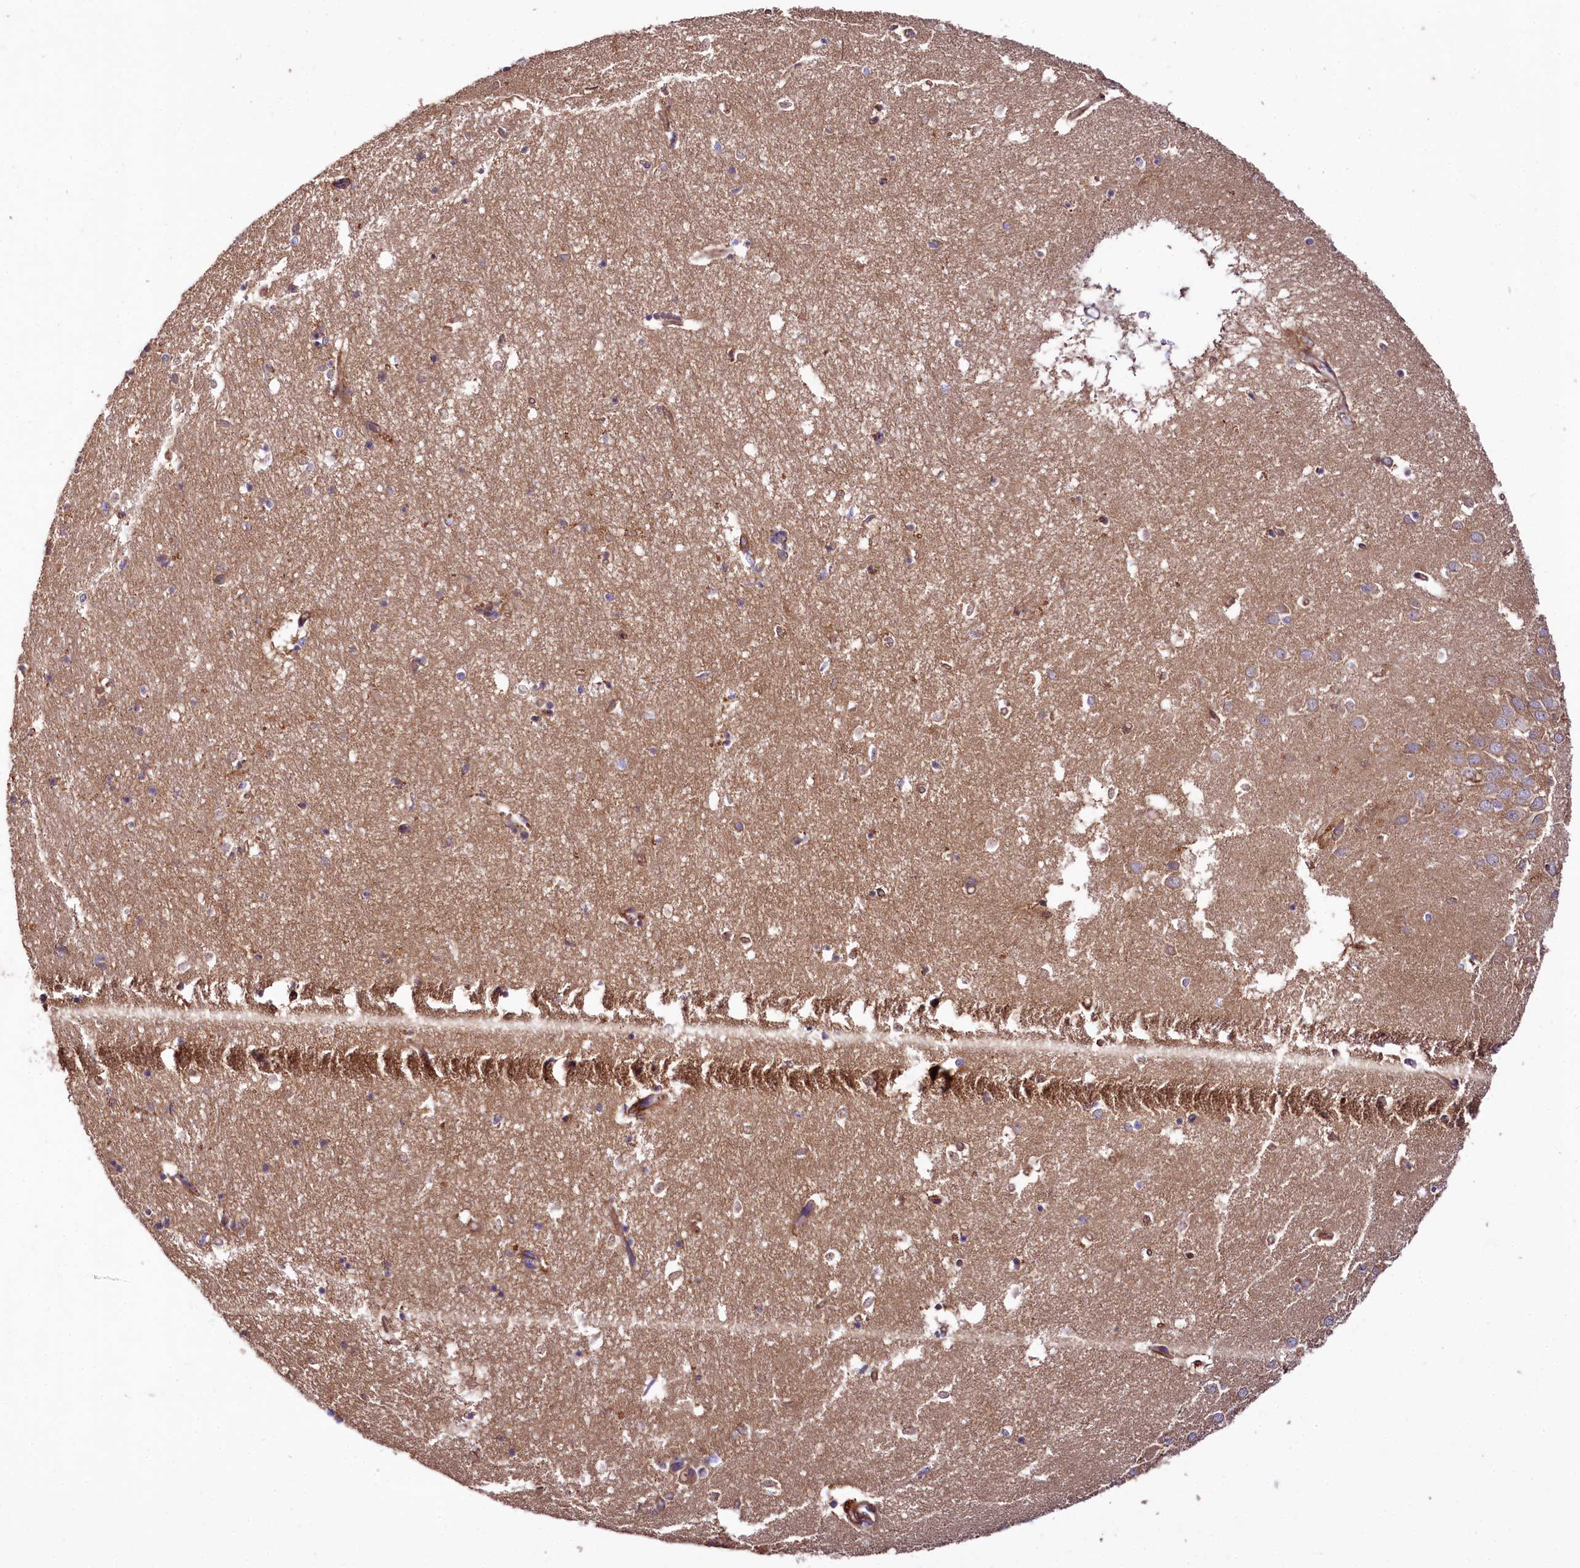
{"staining": {"intensity": "moderate", "quantity": "<25%", "location": "cytoplasmic/membranous"}, "tissue": "hippocampus", "cell_type": "Glial cells", "image_type": "normal", "snomed": [{"axis": "morphology", "description": "Normal tissue, NOS"}, {"axis": "topography", "description": "Hippocampus"}], "caption": "Glial cells display low levels of moderate cytoplasmic/membranous expression in approximately <25% of cells in normal hippocampus.", "gene": "SPATS2", "patient": {"sex": "female", "age": 64}}